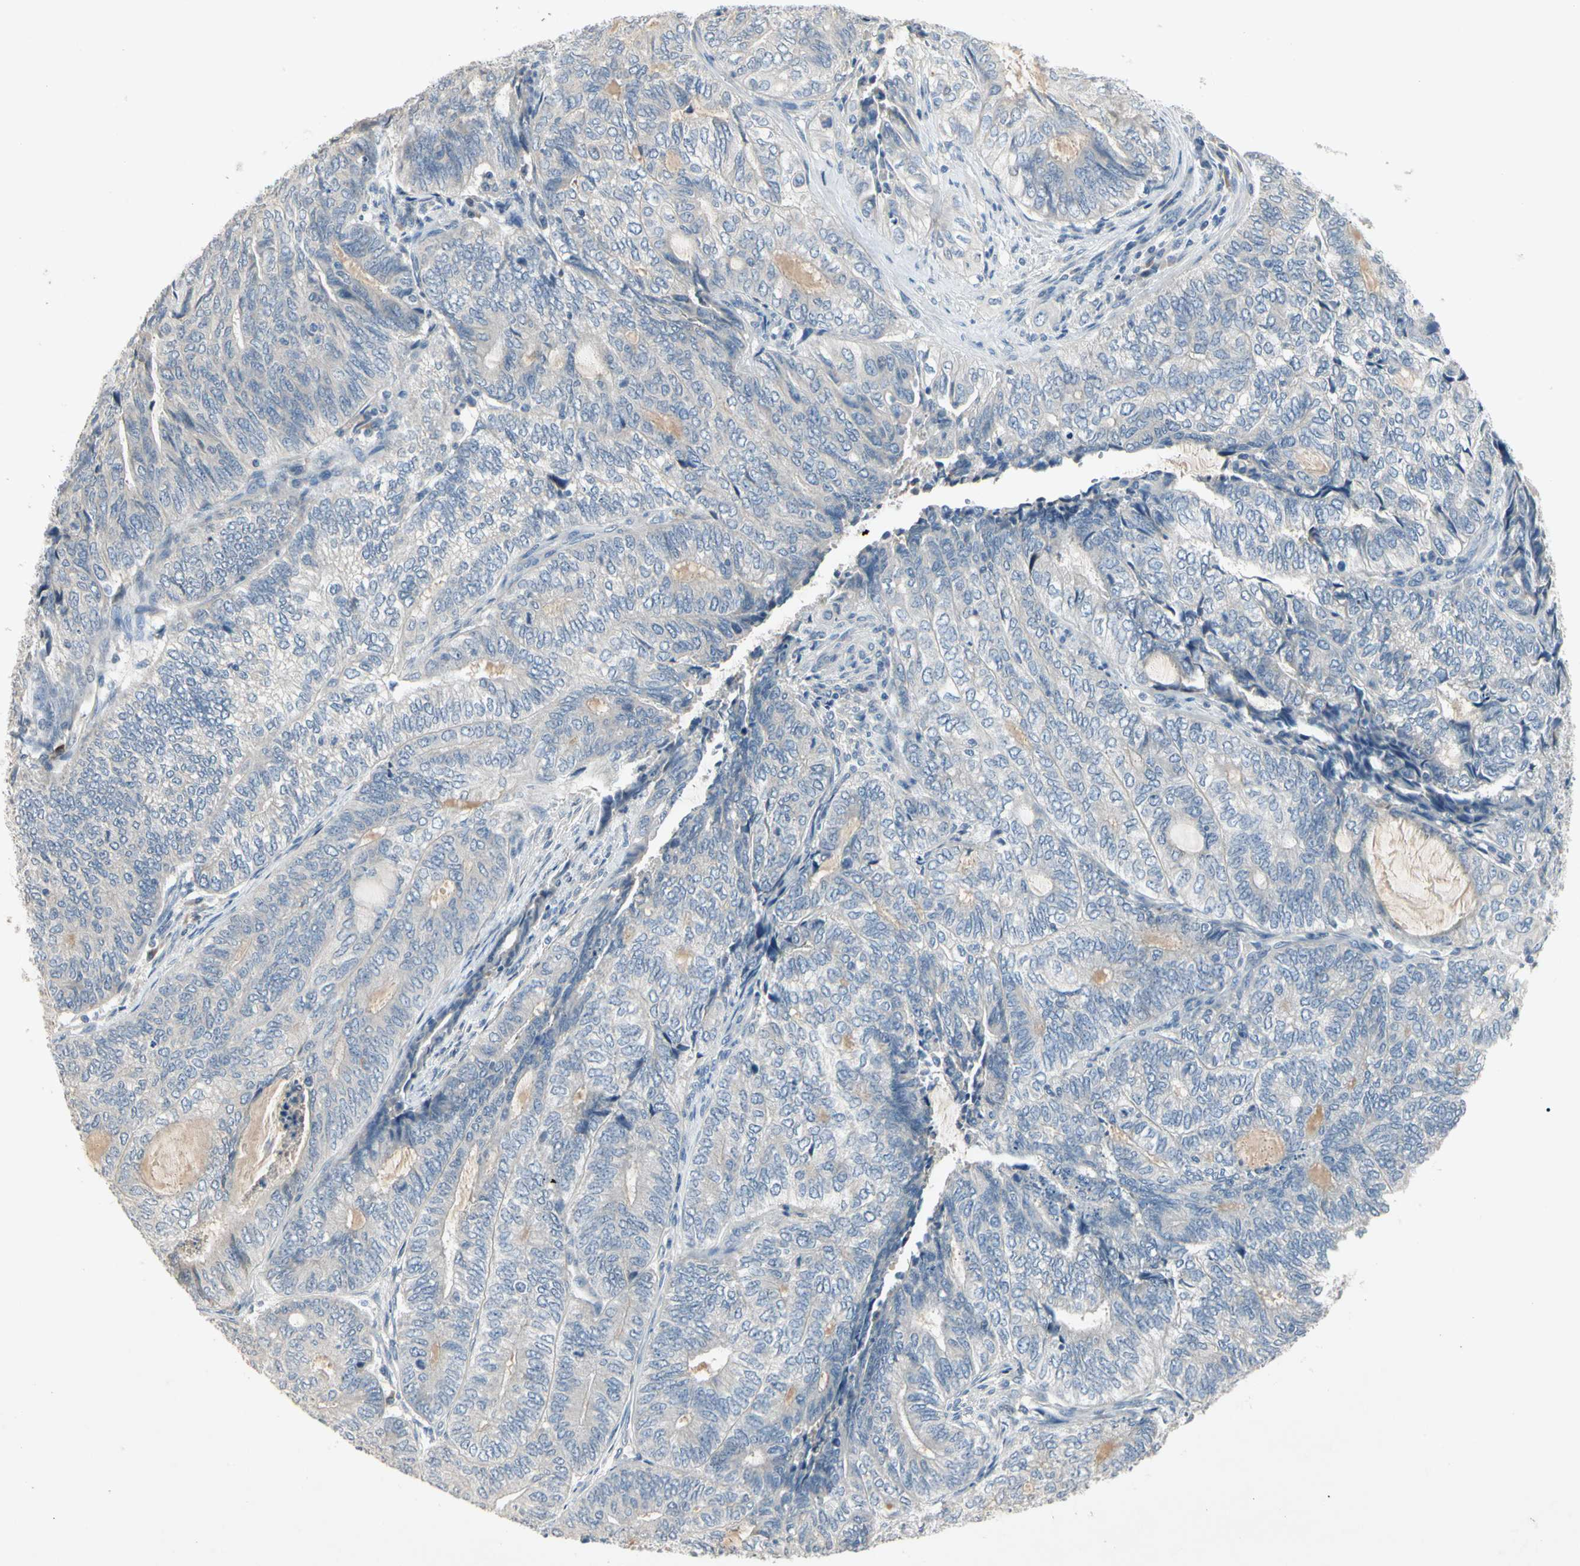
{"staining": {"intensity": "negative", "quantity": "none", "location": "none"}, "tissue": "endometrial cancer", "cell_type": "Tumor cells", "image_type": "cancer", "snomed": [{"axis": "morphology", "description": "Adenocarcinoma, NOS"}, {"axis": "topography", "description": "Uterus"}, {"axis": "topography", "description": "Endometrium"}], "caption": "DAB immunohistochemical staining of human adenocarcinoma (endometrial) reveals no significant staining in tumor cells. (Brightfield microscopy of DAB immunohistochemistry (IHC) at high magnification).", "gene": "PRSS21", "patient": {"sex": "female", "age": 70}}